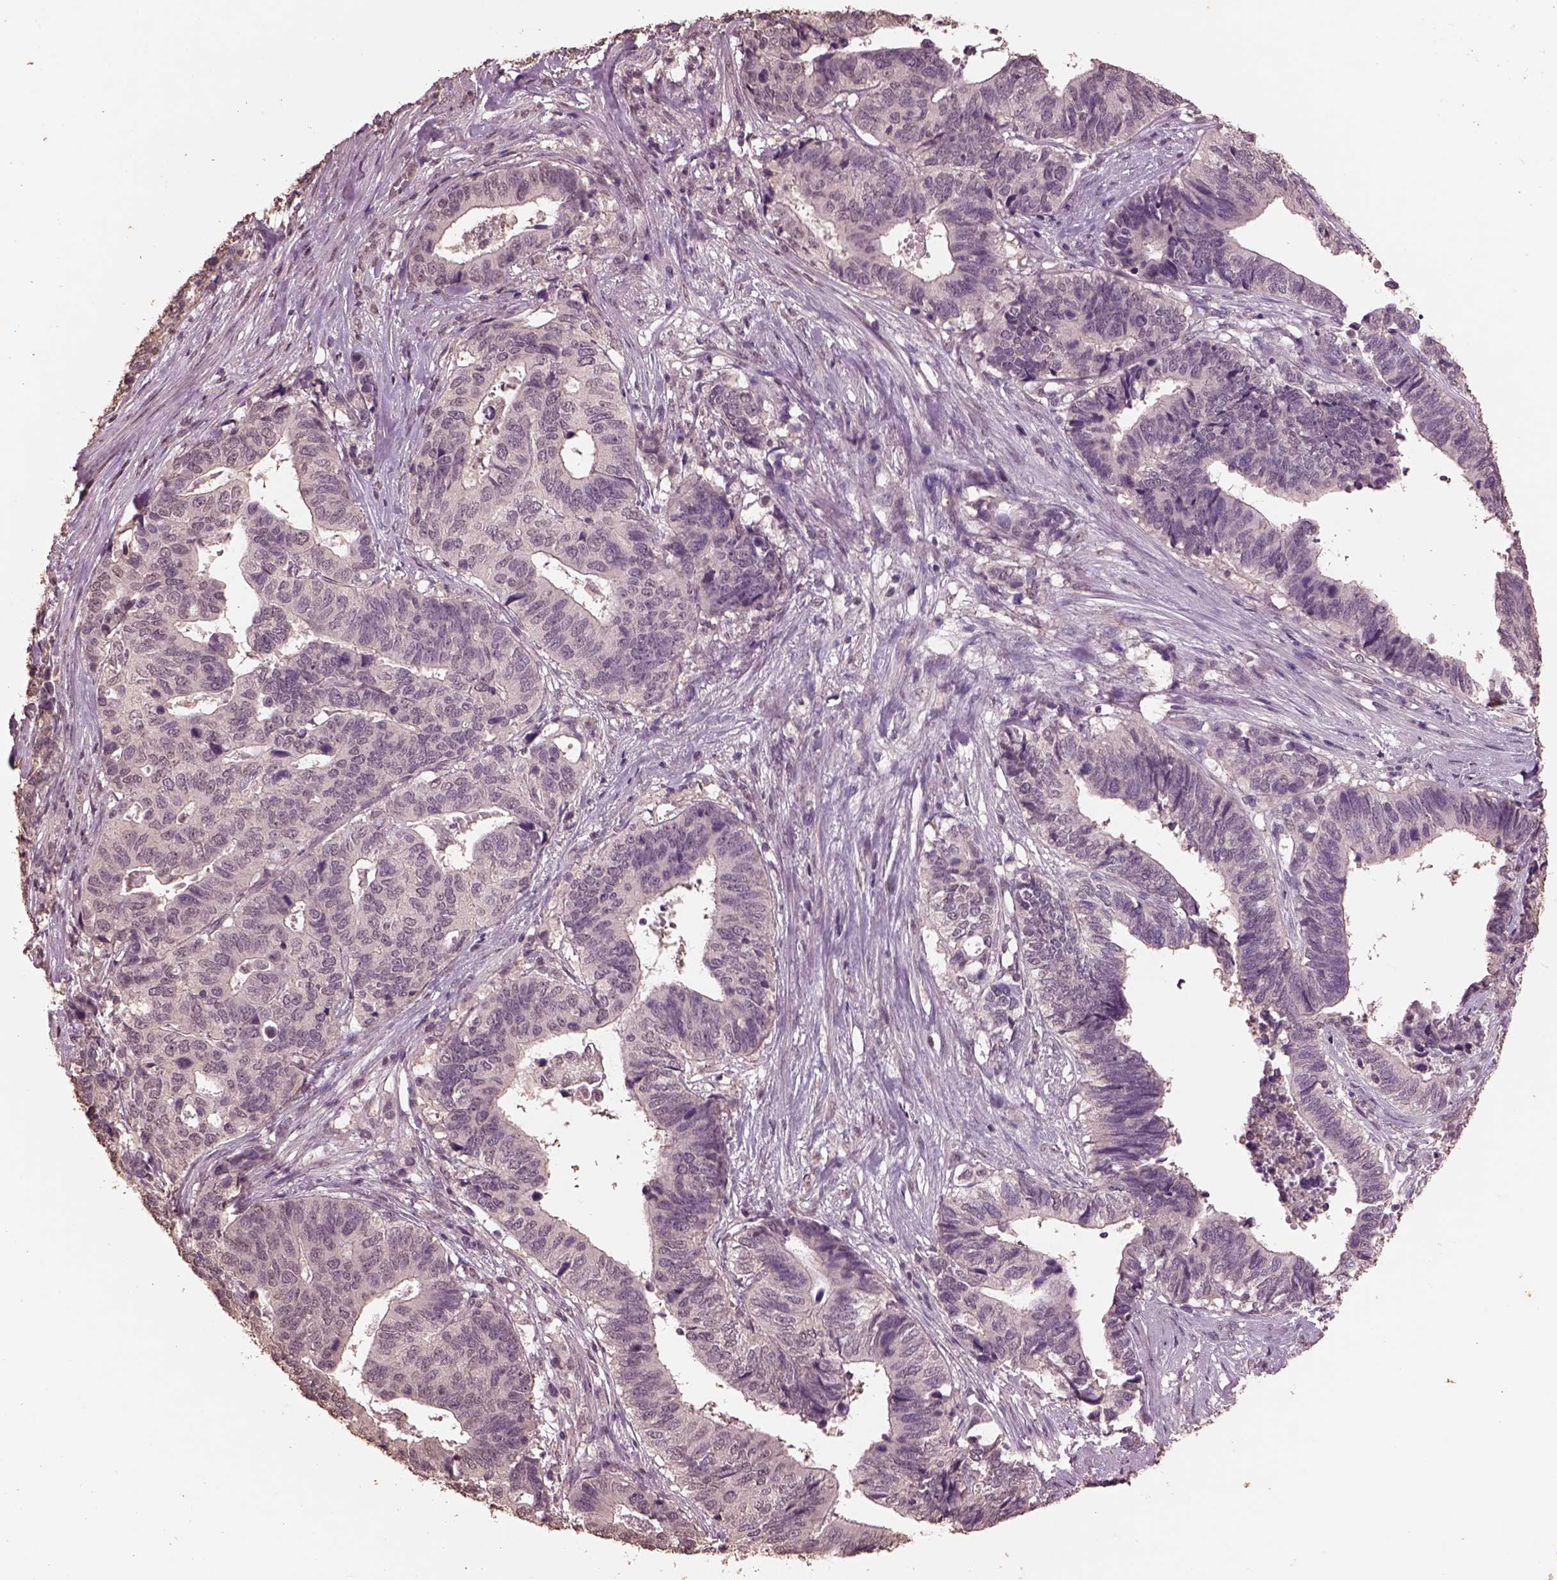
{"staining": {"intensity": "negative", "quantity": "none", "location": "none"}, "tissue": "stomach cancer", "cell_type": "Tumor cells", "image_type": "cancer", "snomed": [{"axis": "morphology", "description": "Adenocarcinoma, NOS"}, {"axis": "topography", "description": "Stomach, upper"}], "caption": "A histopathology image of human stomach cancer (adenocarcinoma) is negative for staining in tumor cells.", "gene": "CPT1C", "patient": {"sex": "female", "age": 67}}